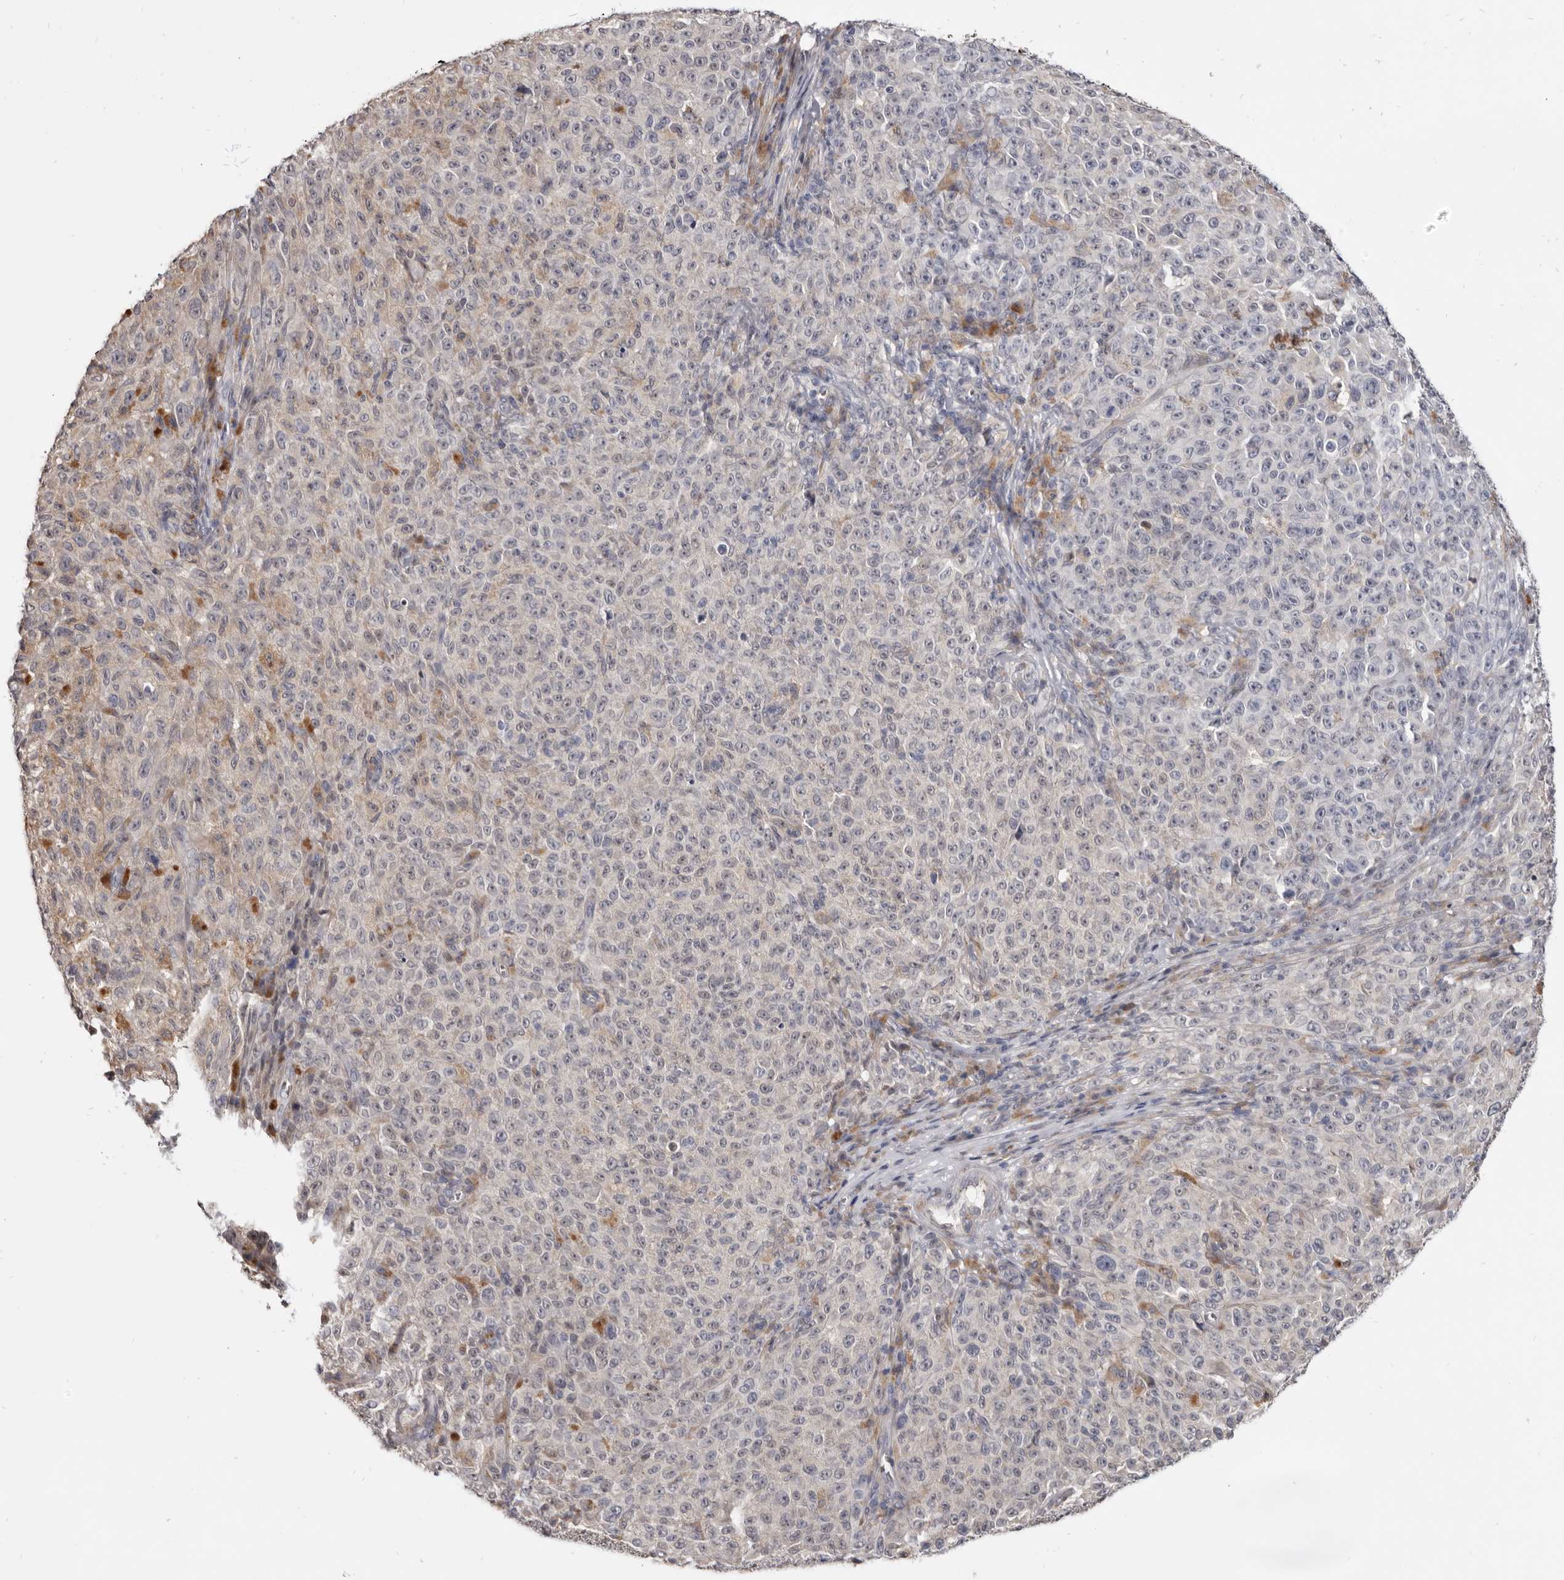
{"staining": {"intensity": "negative", "quantity": "none", "location": "none"}, "tissue": "melanoma", "cell_type": "Tumor cells", "image_type": "cancer", "snomed": [{"axis": "morphology", "description": "Malignant melanoma, NOS"}, {"axis": "topography", "description": "Skin"}], "caption": "Immunohistochemistry histopathology image of melanoma stained for a protein (brown), which shows no expression in tumor cells.", "gene": "NENF", "patient": {"sex": "female", "age": 82}}